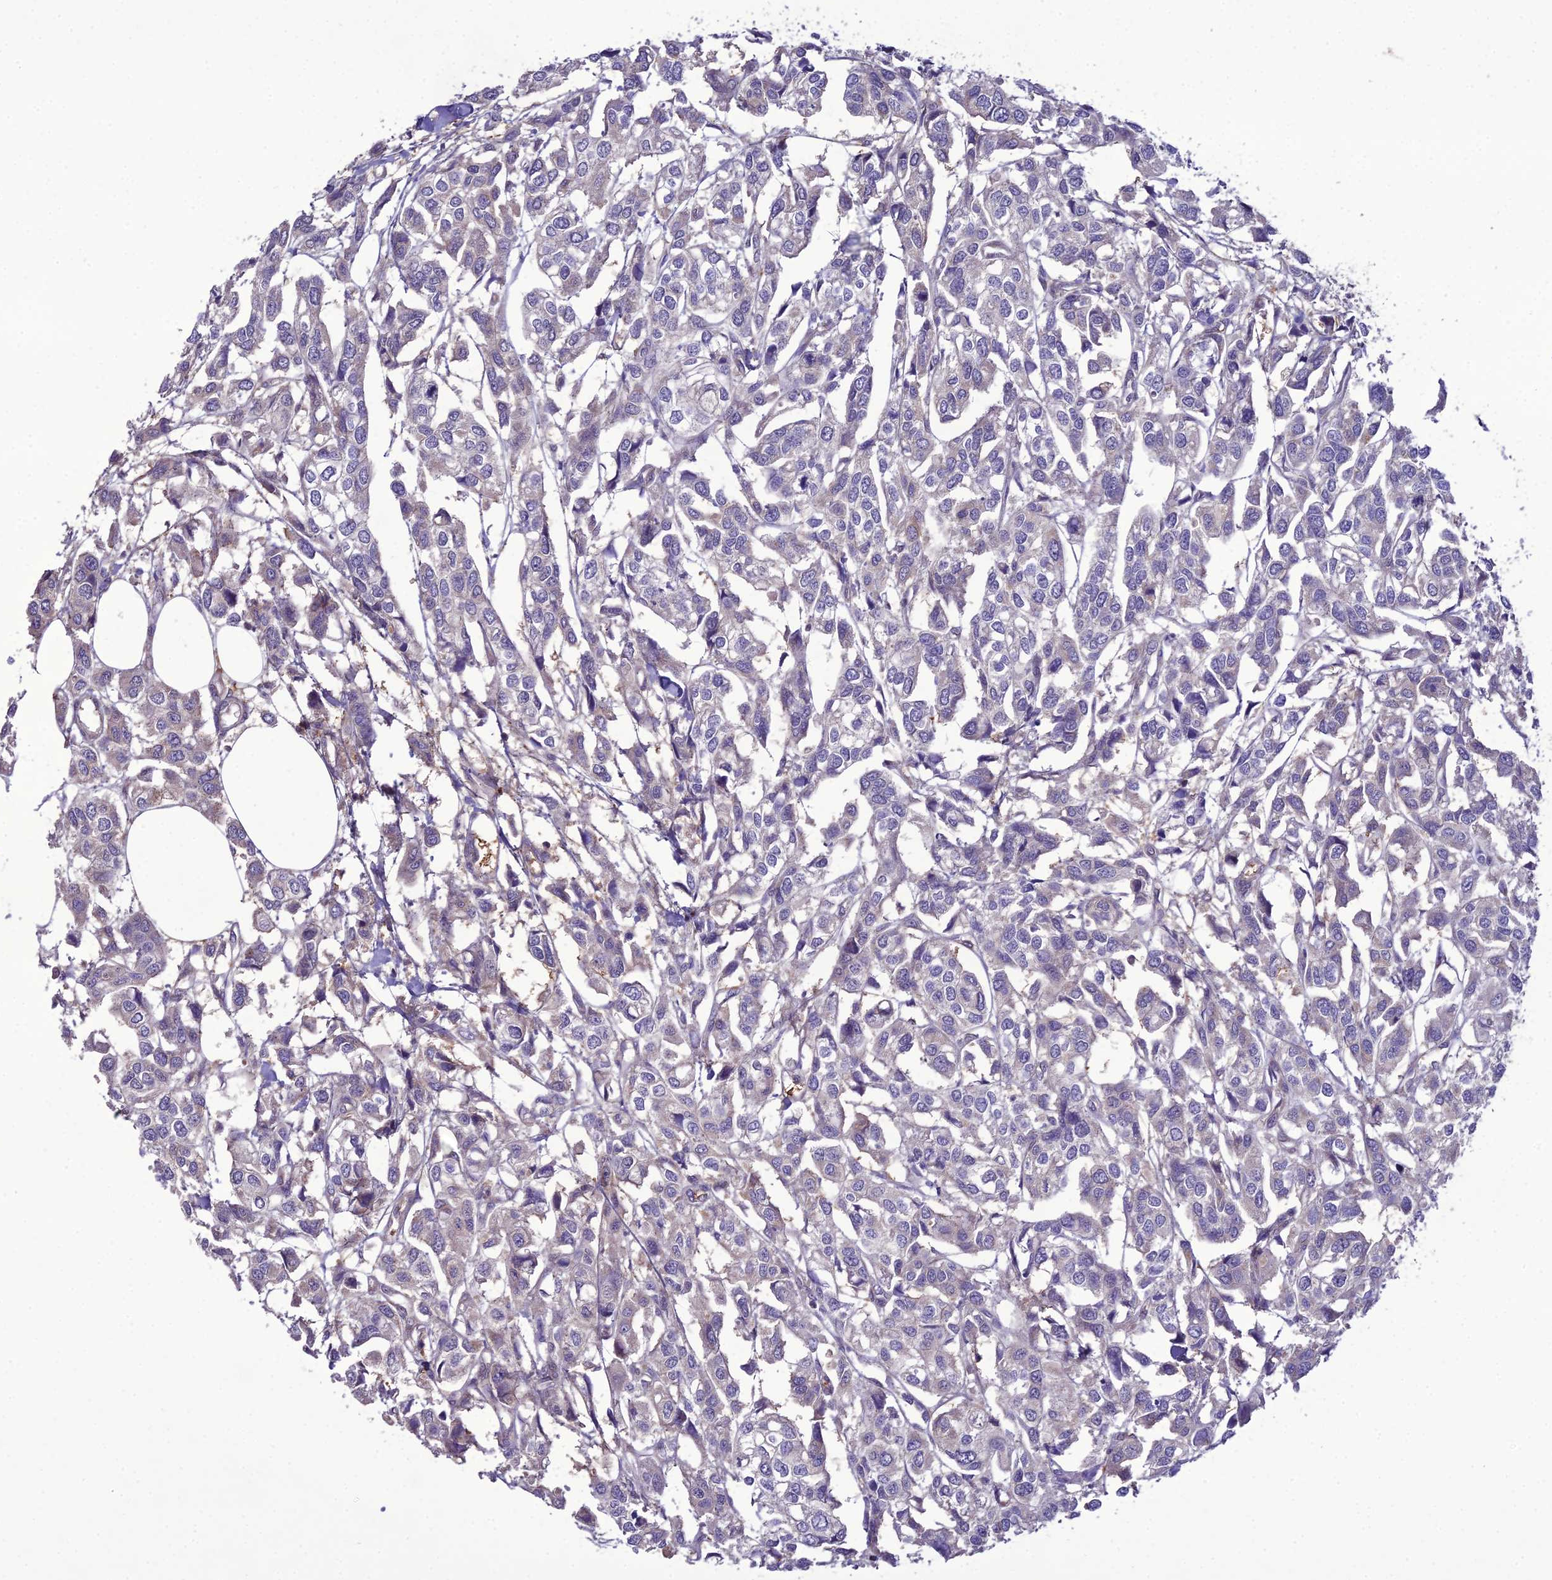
{"staining": {"intensity": "negative", "quantity": "none", "location": "none"}, "tissue": "urothelial cancer", "cell_type": "Tumor cells", "image_type": "cancer", "snomed": [{"axis": "morphology", "description": "Urothelial carcinoma, High grade"}, {"axis": "topography", "description": "Urinary bladder"}], "caption": "An immunohistochemistry (IHC) histopathology image of urothelial carcinoma (high-grade) is shown. There is no staining in tumor cells of urothelial carcinoma (high-grade).", "gene": "GDF6", "patient": {"sex": "male", "age": 67}}